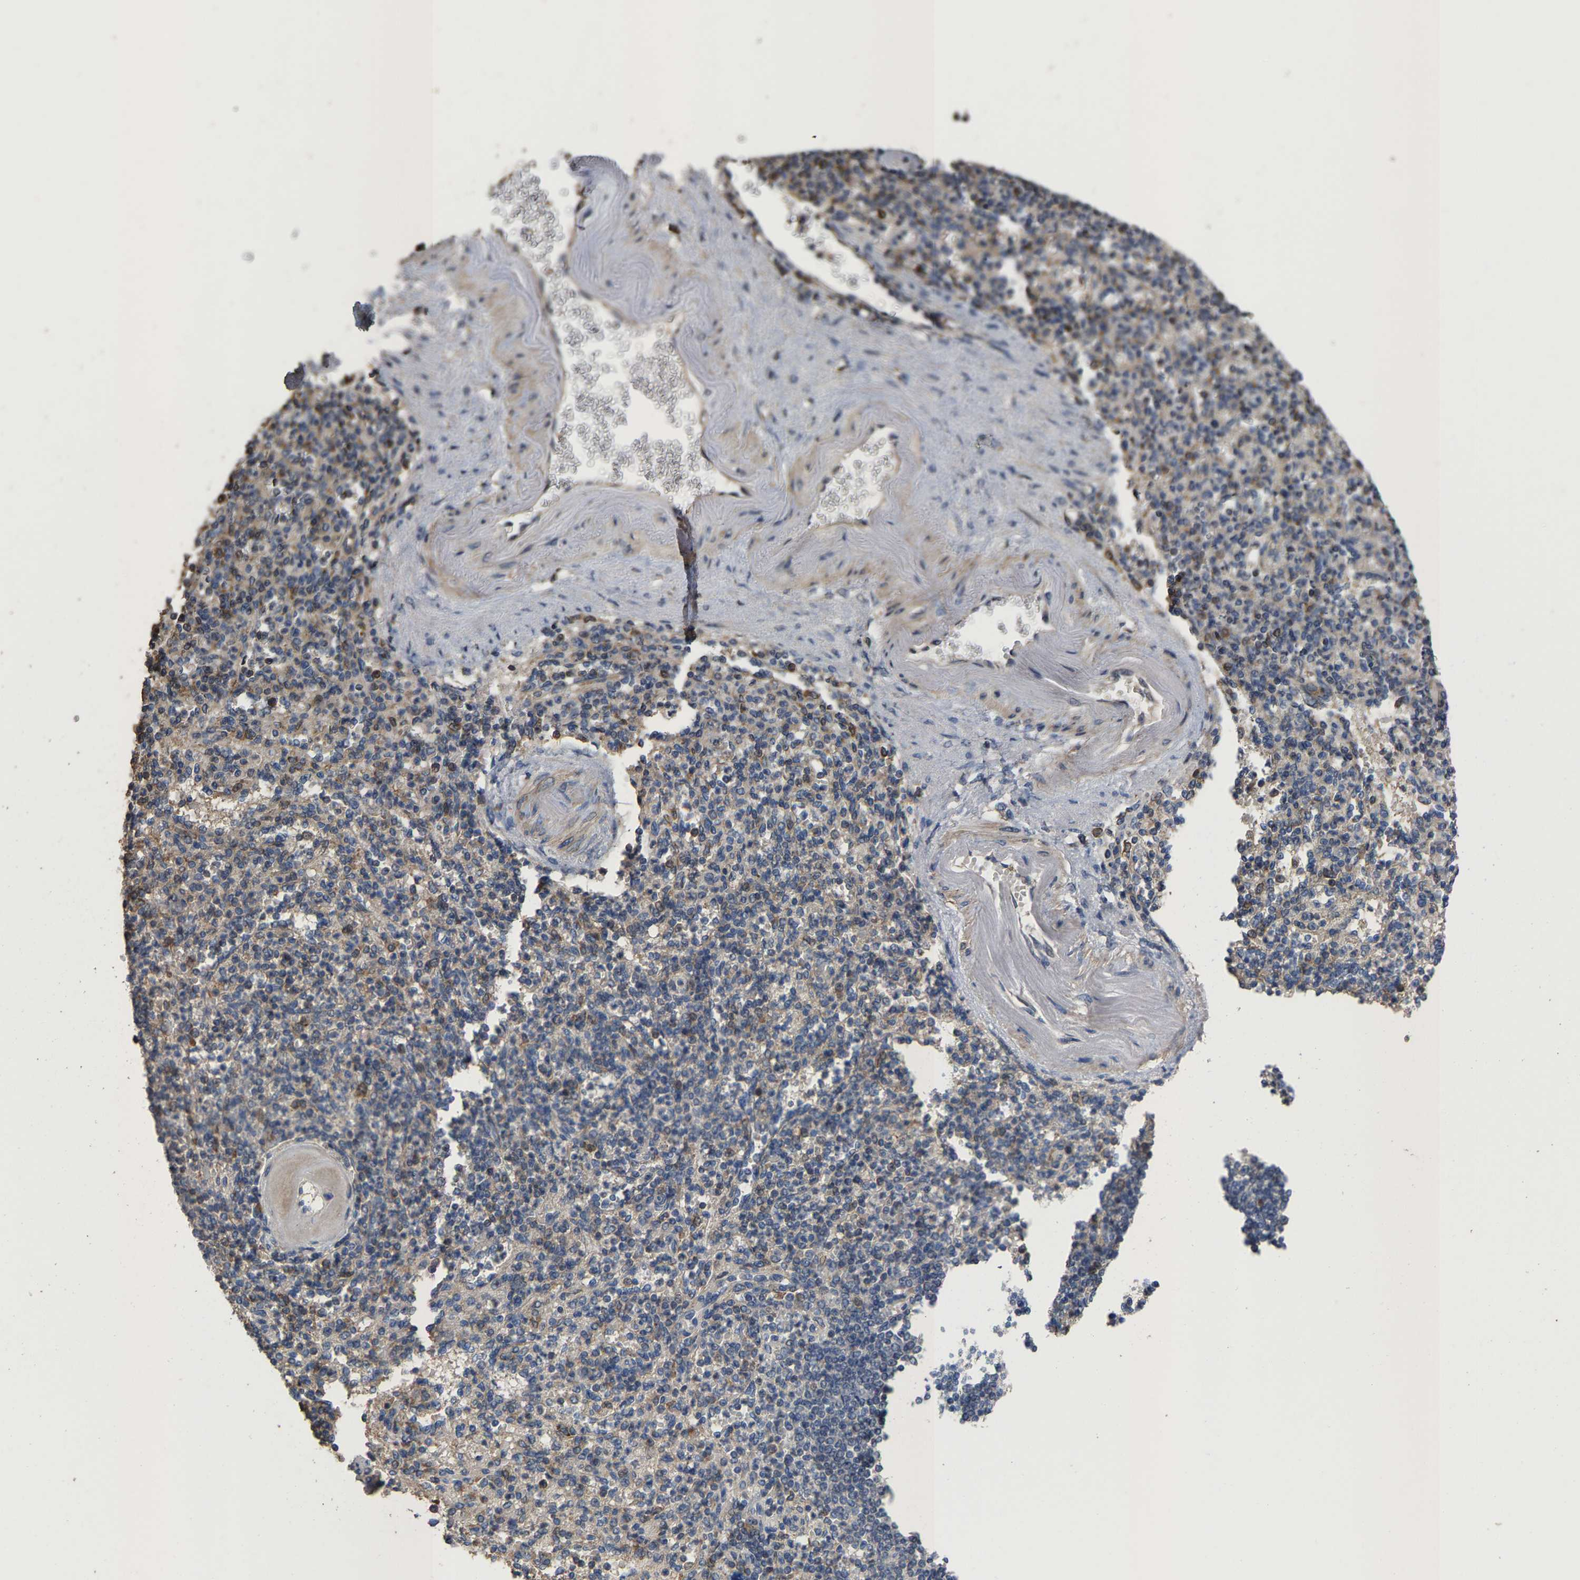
{"staining": {"intensity": "moderate", "quantity": "25%-75%", "location": "cytoplasmic/membranous"}, "tissue": "spleen", "cell_type": "Cells in red pulp", "image_type": "normal", "snomed": [{"axis": "morphology", "description": "Normal tissue, NOS"}, {"axis": "topography", "description": "Spleen"}], "caption": "Benign spleen displays moderate cytoplasmic/membranous positivity in about 25%-75% of cells in red pulp, visualized by immunohistochemistry.", "gene": "TDRKH", "patient": {"sex": "female", "age": 74}}